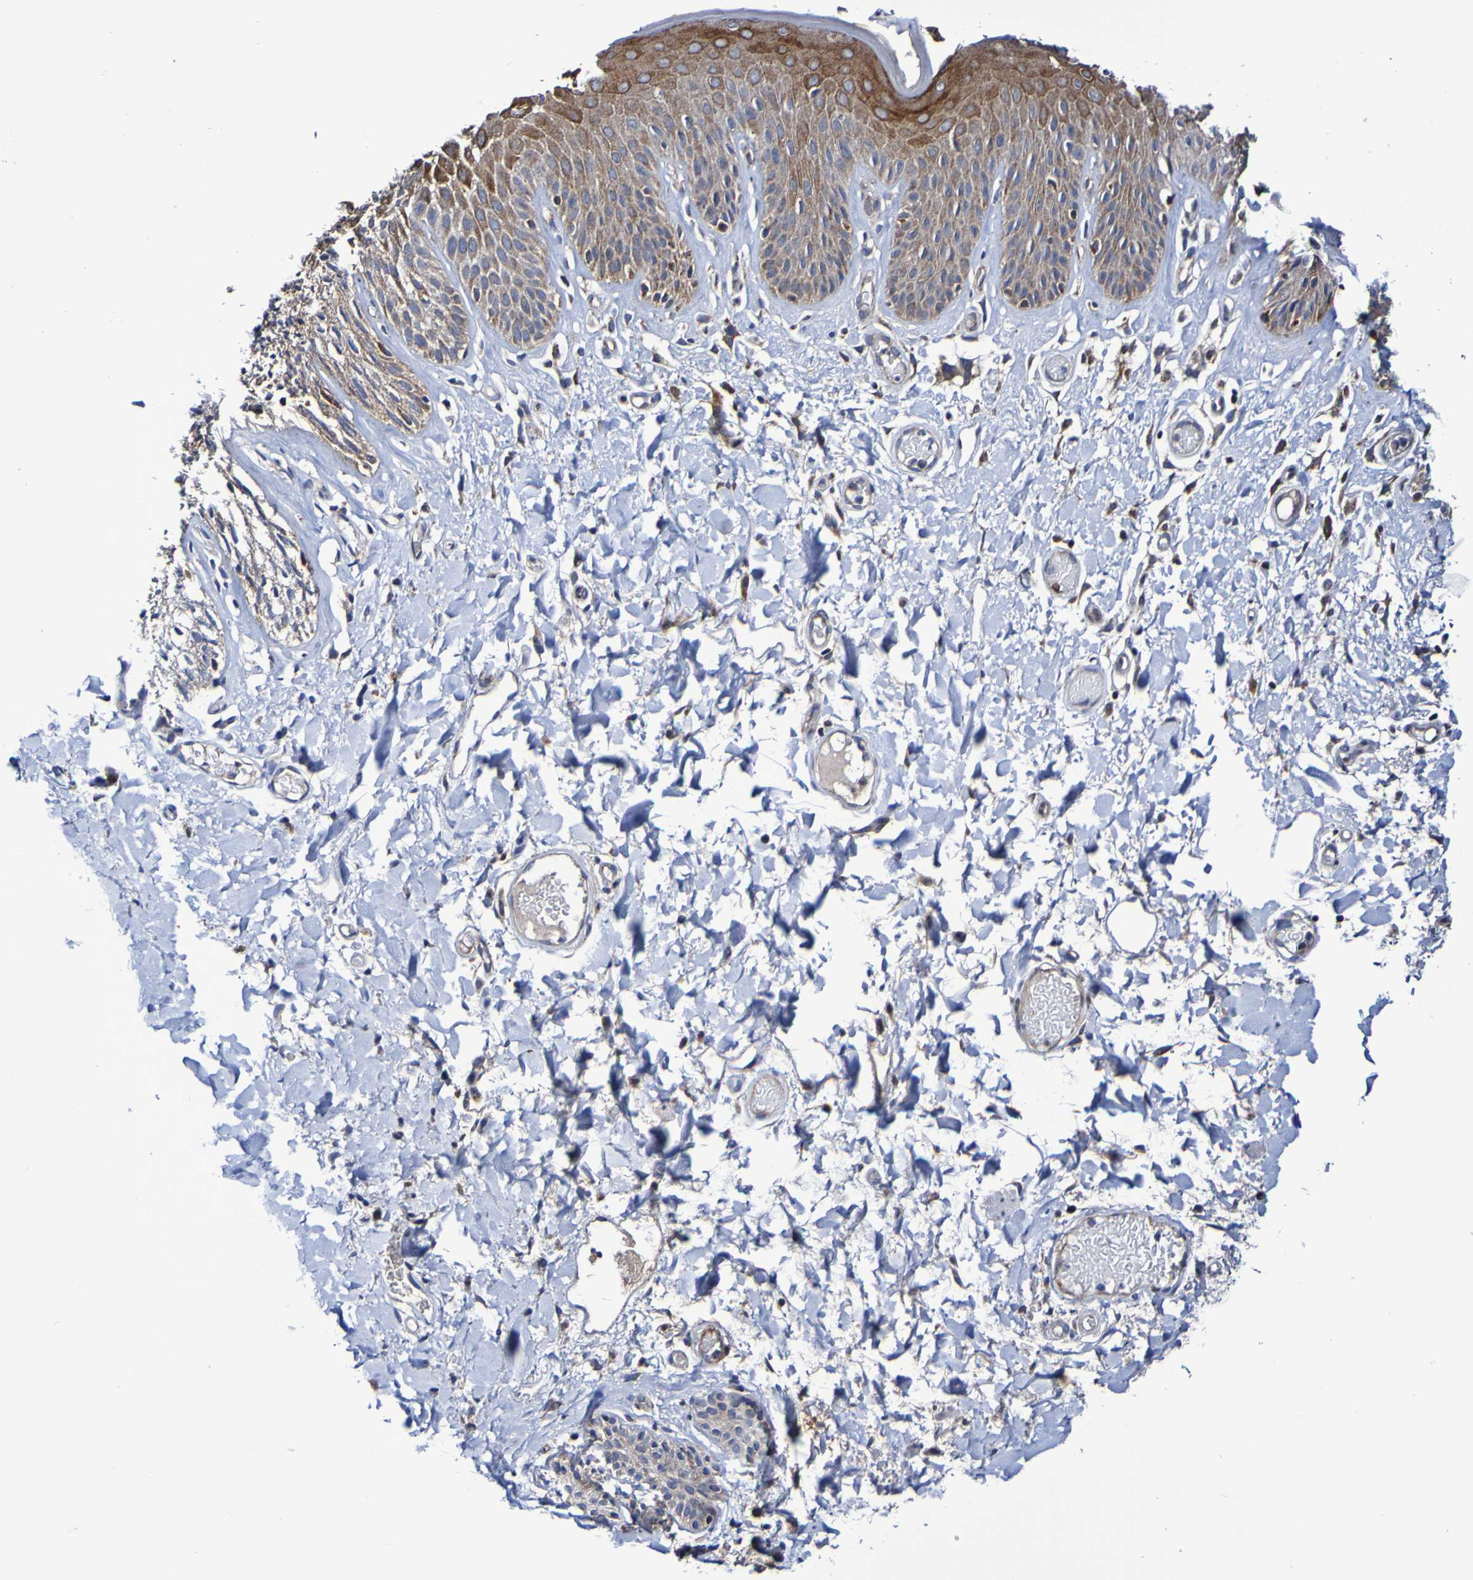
{"staining": {"intensity": "strong", "quantity": "25%-75%", "location": "cytoplasmic/membranous"}, "tissue": "skin", "cell_type": "Epidermal cells", "image_type": "normal", "snomed": [{"axis": "morphology", "description": "Normal tissue, NOS"}, {"axis": "topography", "description": "Vulva"}], "caption": "Immunohistochemical staining of unremarkable skin reveals high levels of strong cytoplasmic/membranous staining in approximately 25%-75% of epidermal cells.", "gene": "GJB1", "patient": {"sex": "female", "age": 73}}